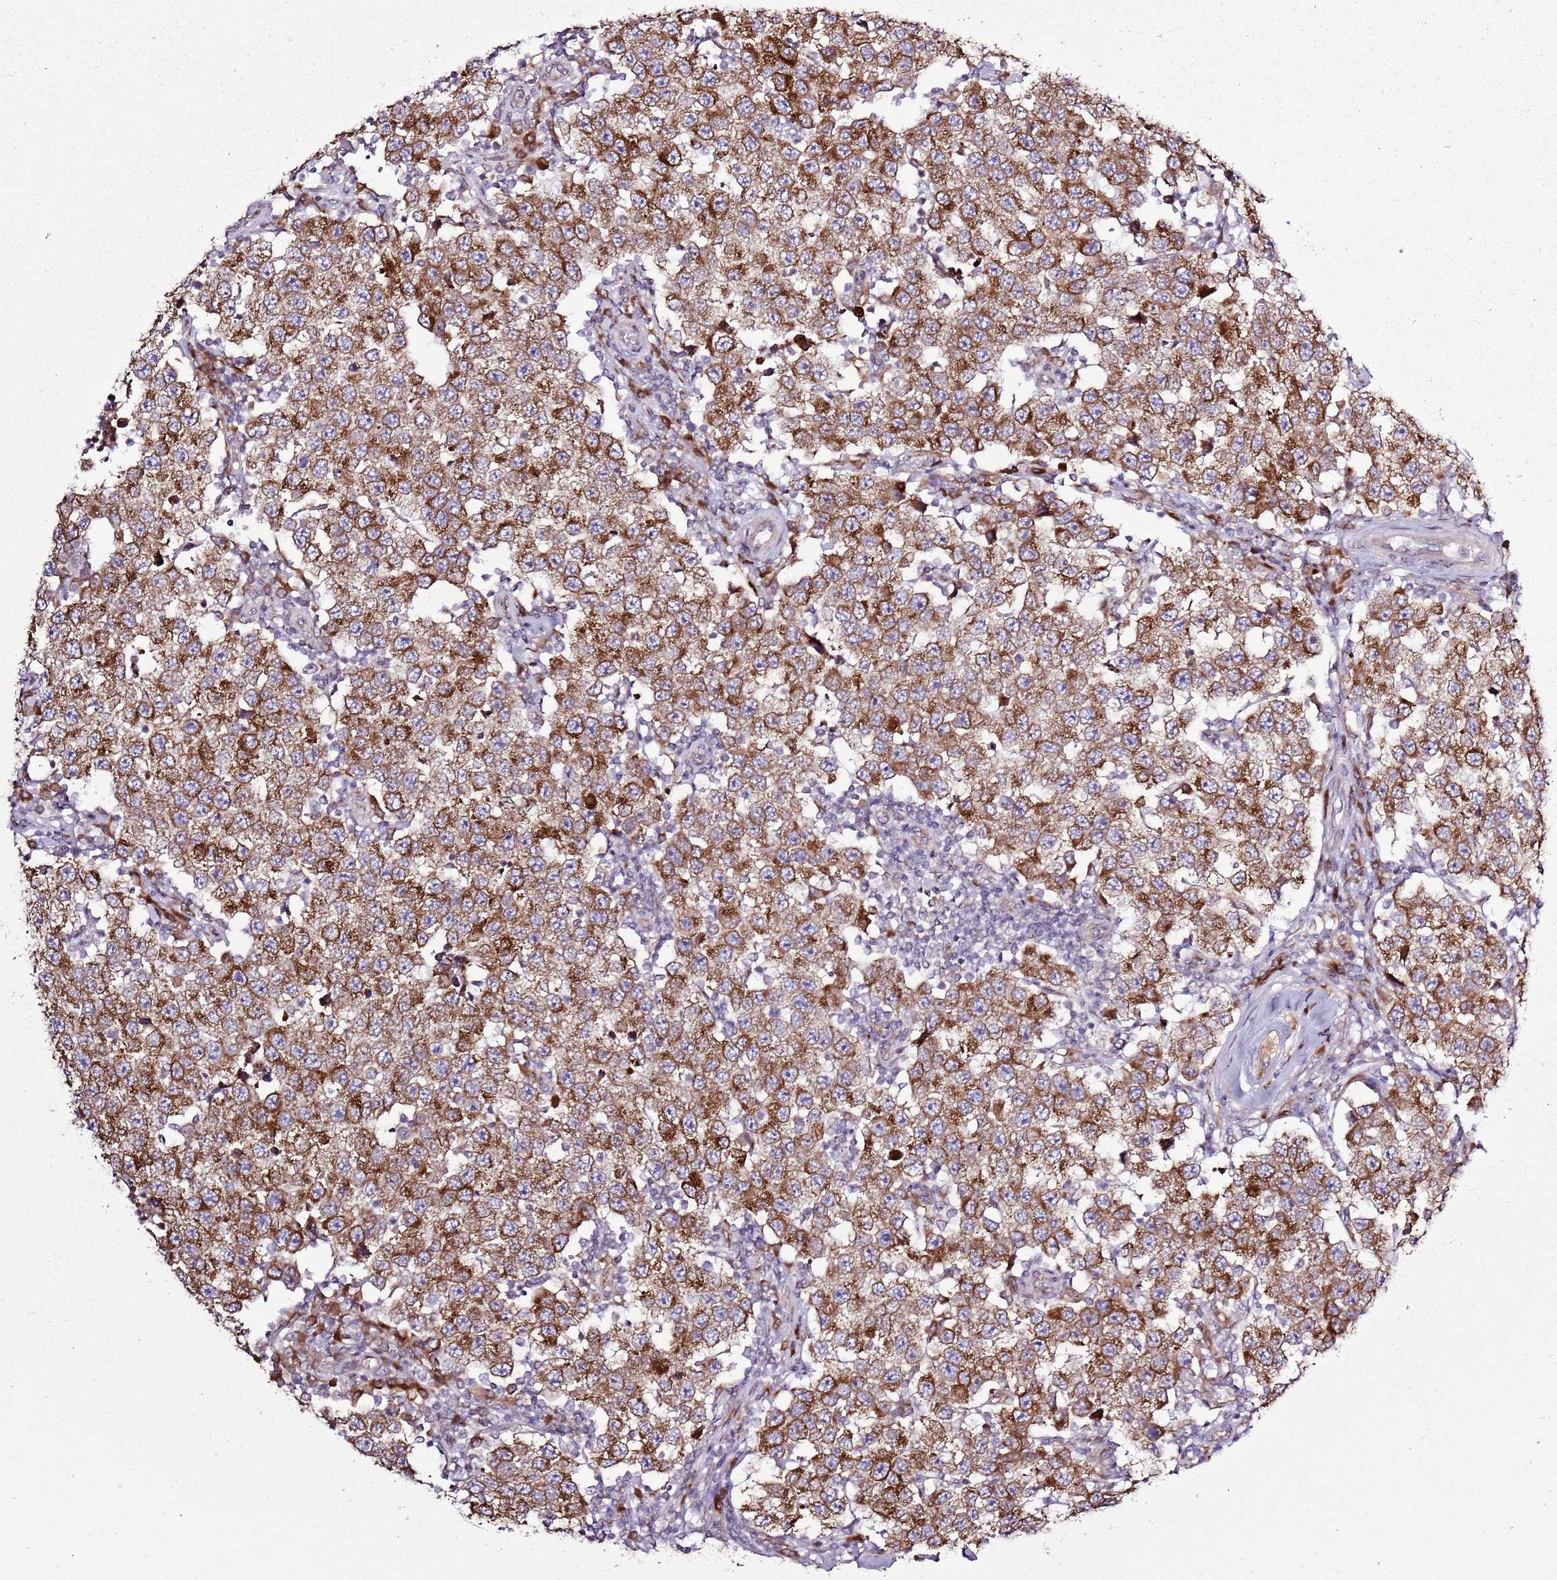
{"staining": {"intensity": "moderate", "quantity": ">75%", "location": "cytoplasmic/membranous"}, "tissue": "testis cancer", "cell_type": "Tumor cells", "image_type": "cancer", "snomed": [{"axis": "morphology", "description": "Seminoma, NOS"}, {"axis": "topography", "description": "Testis"}], "caption": "Protein expression analysis of testis seminoma displays moderate cytoplasmic/membranous staining in about >75% of tumor cells.", "gene": "TMED10", "patient": {"sex": "male", "age": 34}}